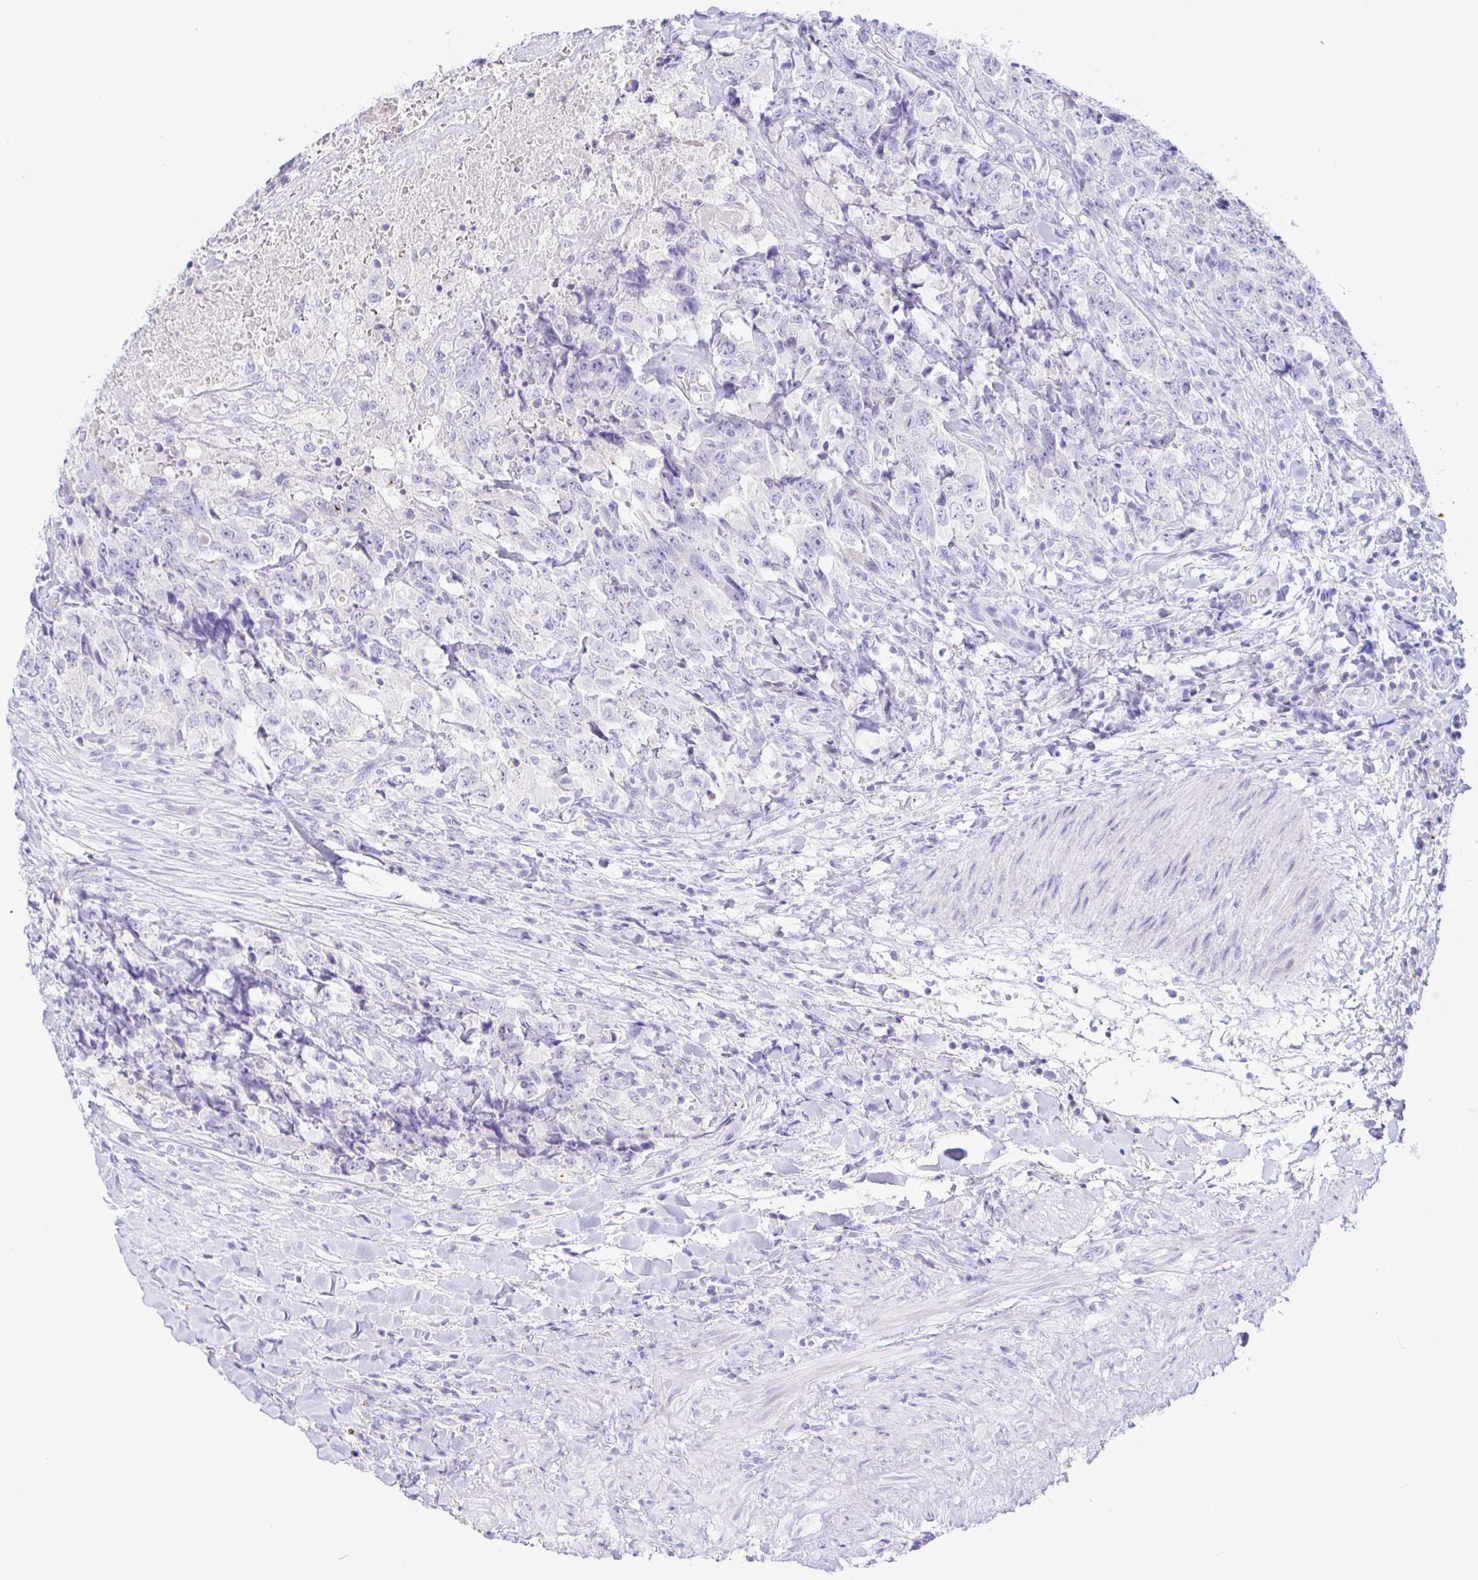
{"staining": {"intensity": "negative", "quantity": "none", "location": "none"}, "tissue": "testis cancer", "cell_type": "Tumor cells", "image_type": "cancer", "snomed": [{"axis": "morphology", "description": "Carcinoma, Embryonal, NOS"}, {"axis": "topography", "description": "Testis"}], "caption": "DAB (3,3'-diaminobenzidine) immunohistochemical staining of testis embryonal carcinoma exhibits no significant expression in tumor cells.", "gene": "PINLYP", "patient": {"sex": "male", "age": 24}}